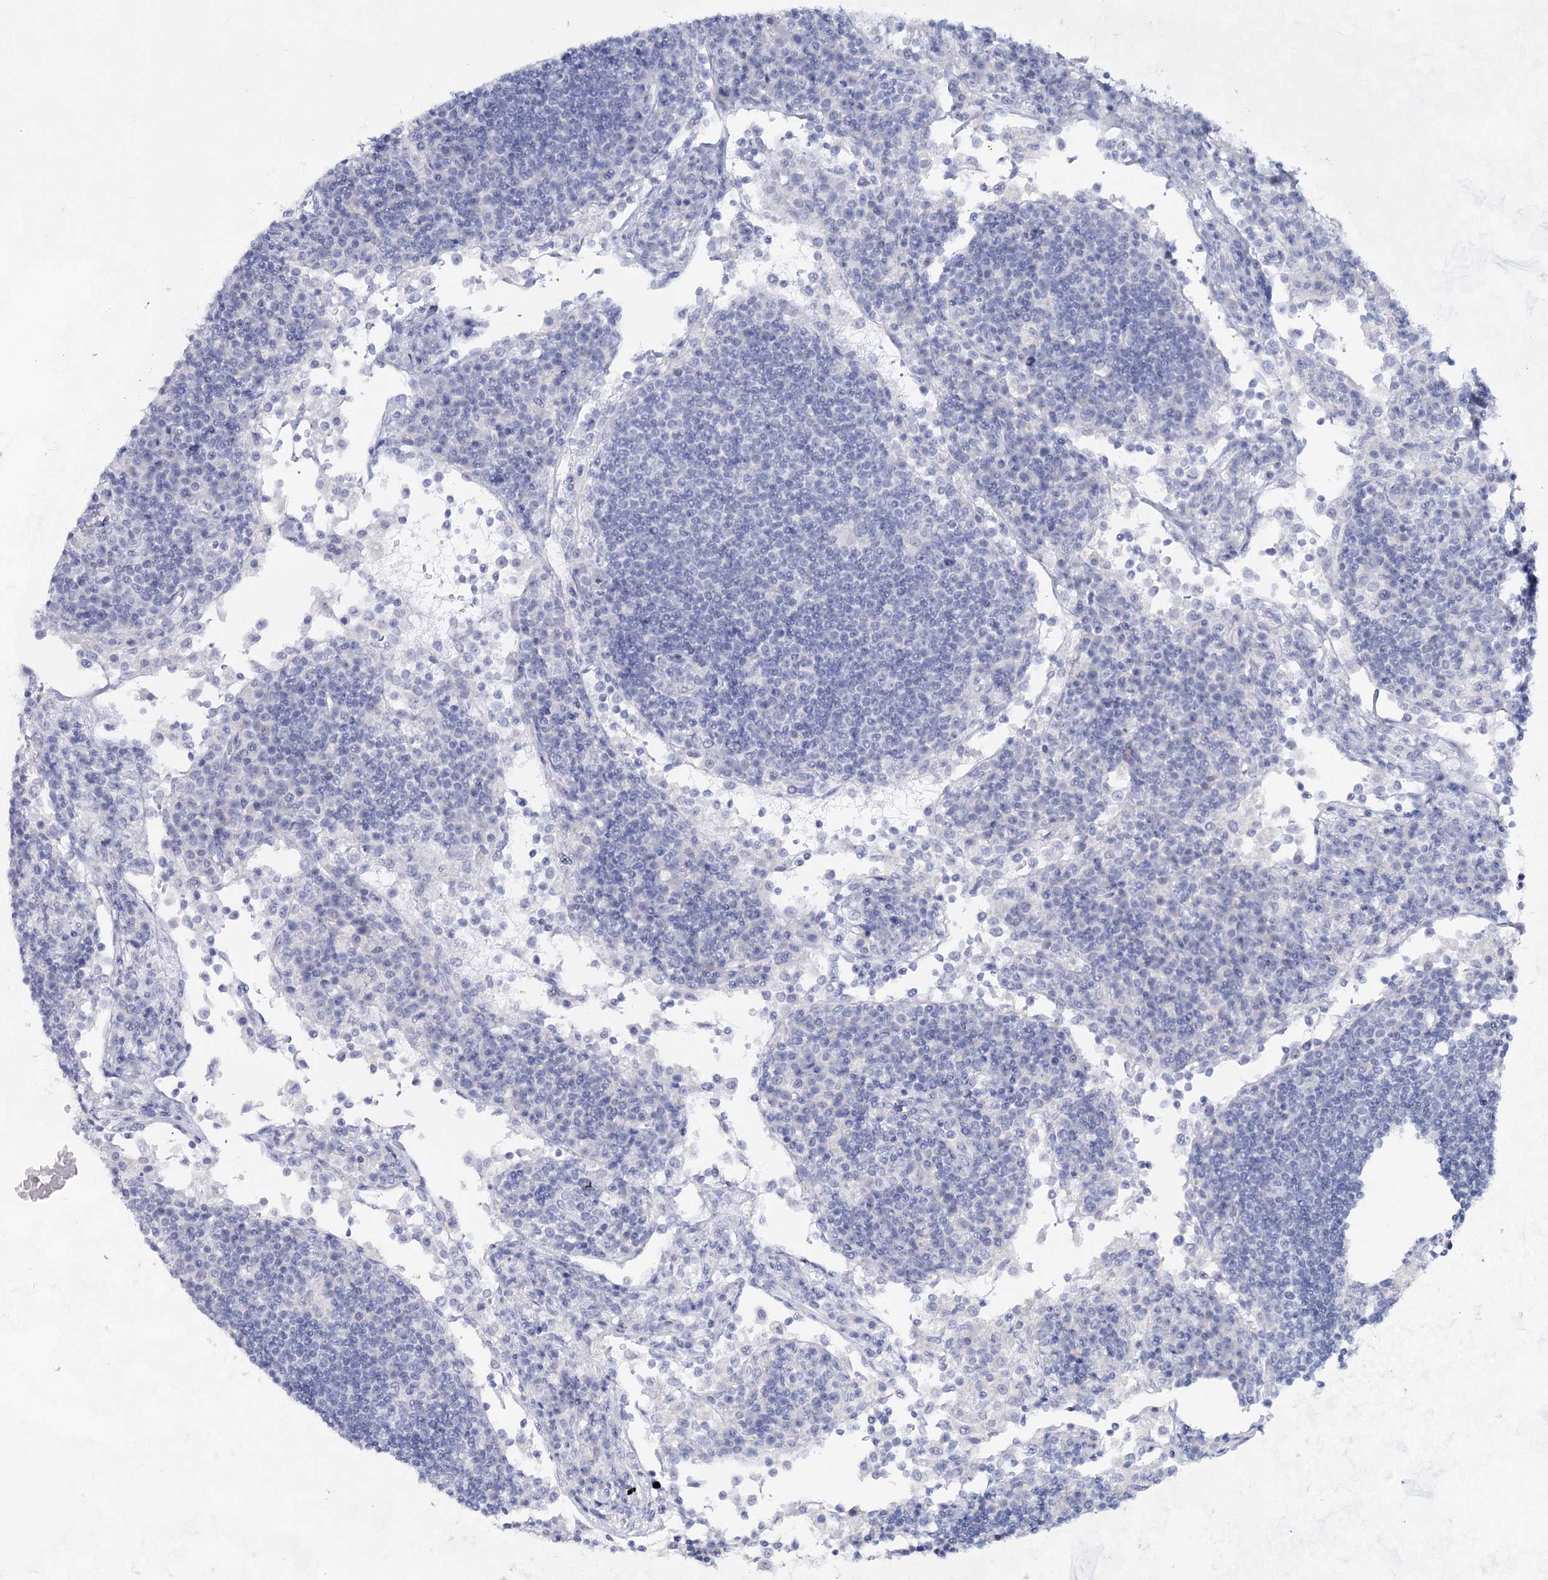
{"staining": {"intensity": "negative", "quantity": "none", "location": "none"}, "tissue": "lymph node", "cell_type": "Germinal center cells", "image_type": "normal", "snomed": [{"axis": "morphology", "description": "Normal tissue, NOS"}, {"axis": "topography", "description": "Lymph node"}], "caption": "Immunohistochemistry (IHC) micrograph of normal lymph node: human lymph node stained with DAB (3,3'-diaminobenzidine) exhibits no significant protein staining in germinal center cells. The staining is performed using DAB (3,3'-diaminobenzidine) brown chromogen with nuclei counter-stained in using hematoxylin.", "gene": "SLC17A2", "patient": {"sex": "female", "age": 53}}